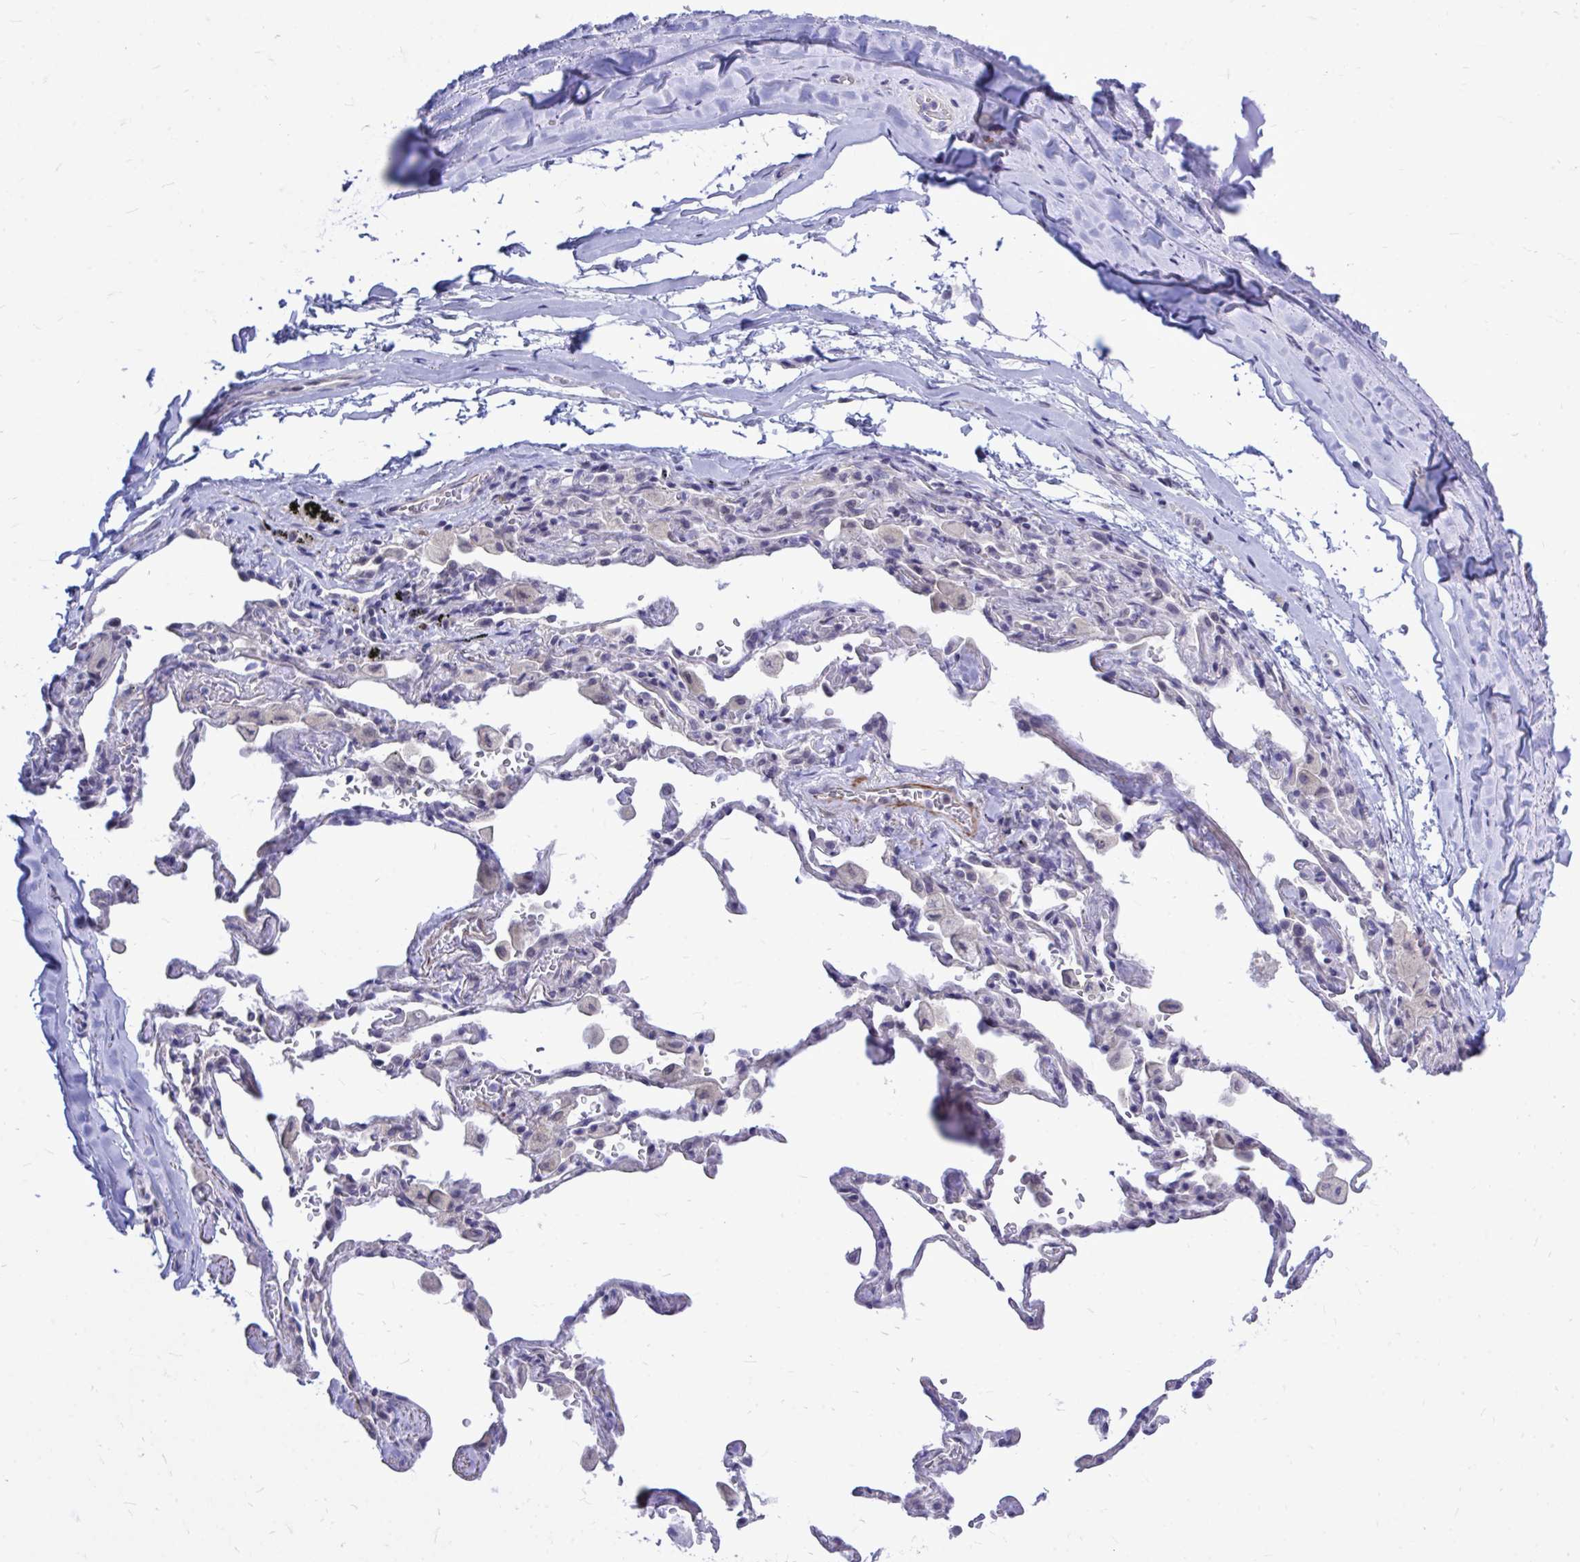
{"staining": {"intensity": "negative", "quantity": "none", "location": "none"}, "tissue": "adipose tissue", "cell_type": "Adipocytes", "image_type": "normal", "snomed": [{"axis": "morphology", "description": "Normal tissue, NOS"}, {"axis": "topography", "description": "Cartilage tissue"}, {"axis": "topography", "description": "Bronchus"}], "caption": "The IHC photomicrograph has no significant expression in adipocytes of adipose tissue. The staining is performed using DAB brown chromogen with nuclei counter-stained in using hematoxylin.", "gene": "ZBTB25", "patient": {"sex": "male", "age": 64}}